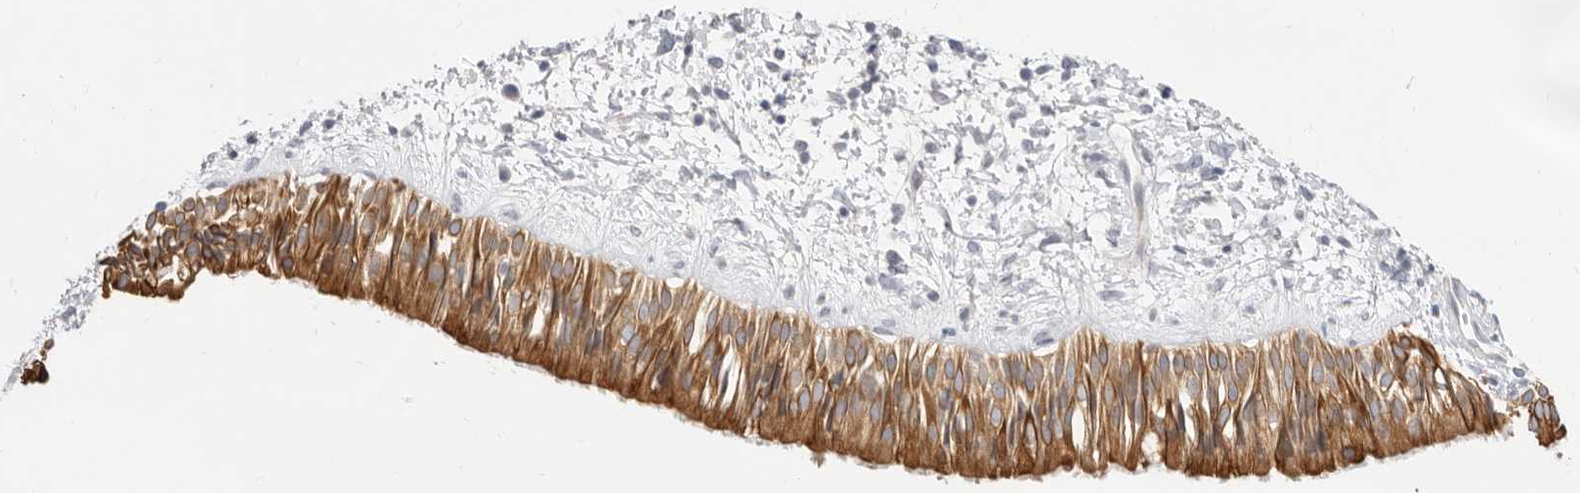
{"staining": {"intensity": "strong", "quantity": ">75%", "location": "cytoplasmic/membranous"}, "tissue": "nasopharynx", "cell_type": "Respiratory epithelial cells", "image_type": "normal", "snomed": [{"axis": "morphology", "description": "Normal tissue, NOS"}, {"axis": "topography", "description": "Nasopharynx"}], "caption": "A high-resolution photomicrograph shows immunohistochemistry staining of benign nasopharynx, which reveals strong cytoplasmic/membranous positivity in about >75% of respiratory epithelial cells.", "gene": "USH1C", "patient": {"sex": "male", "age": 22}}